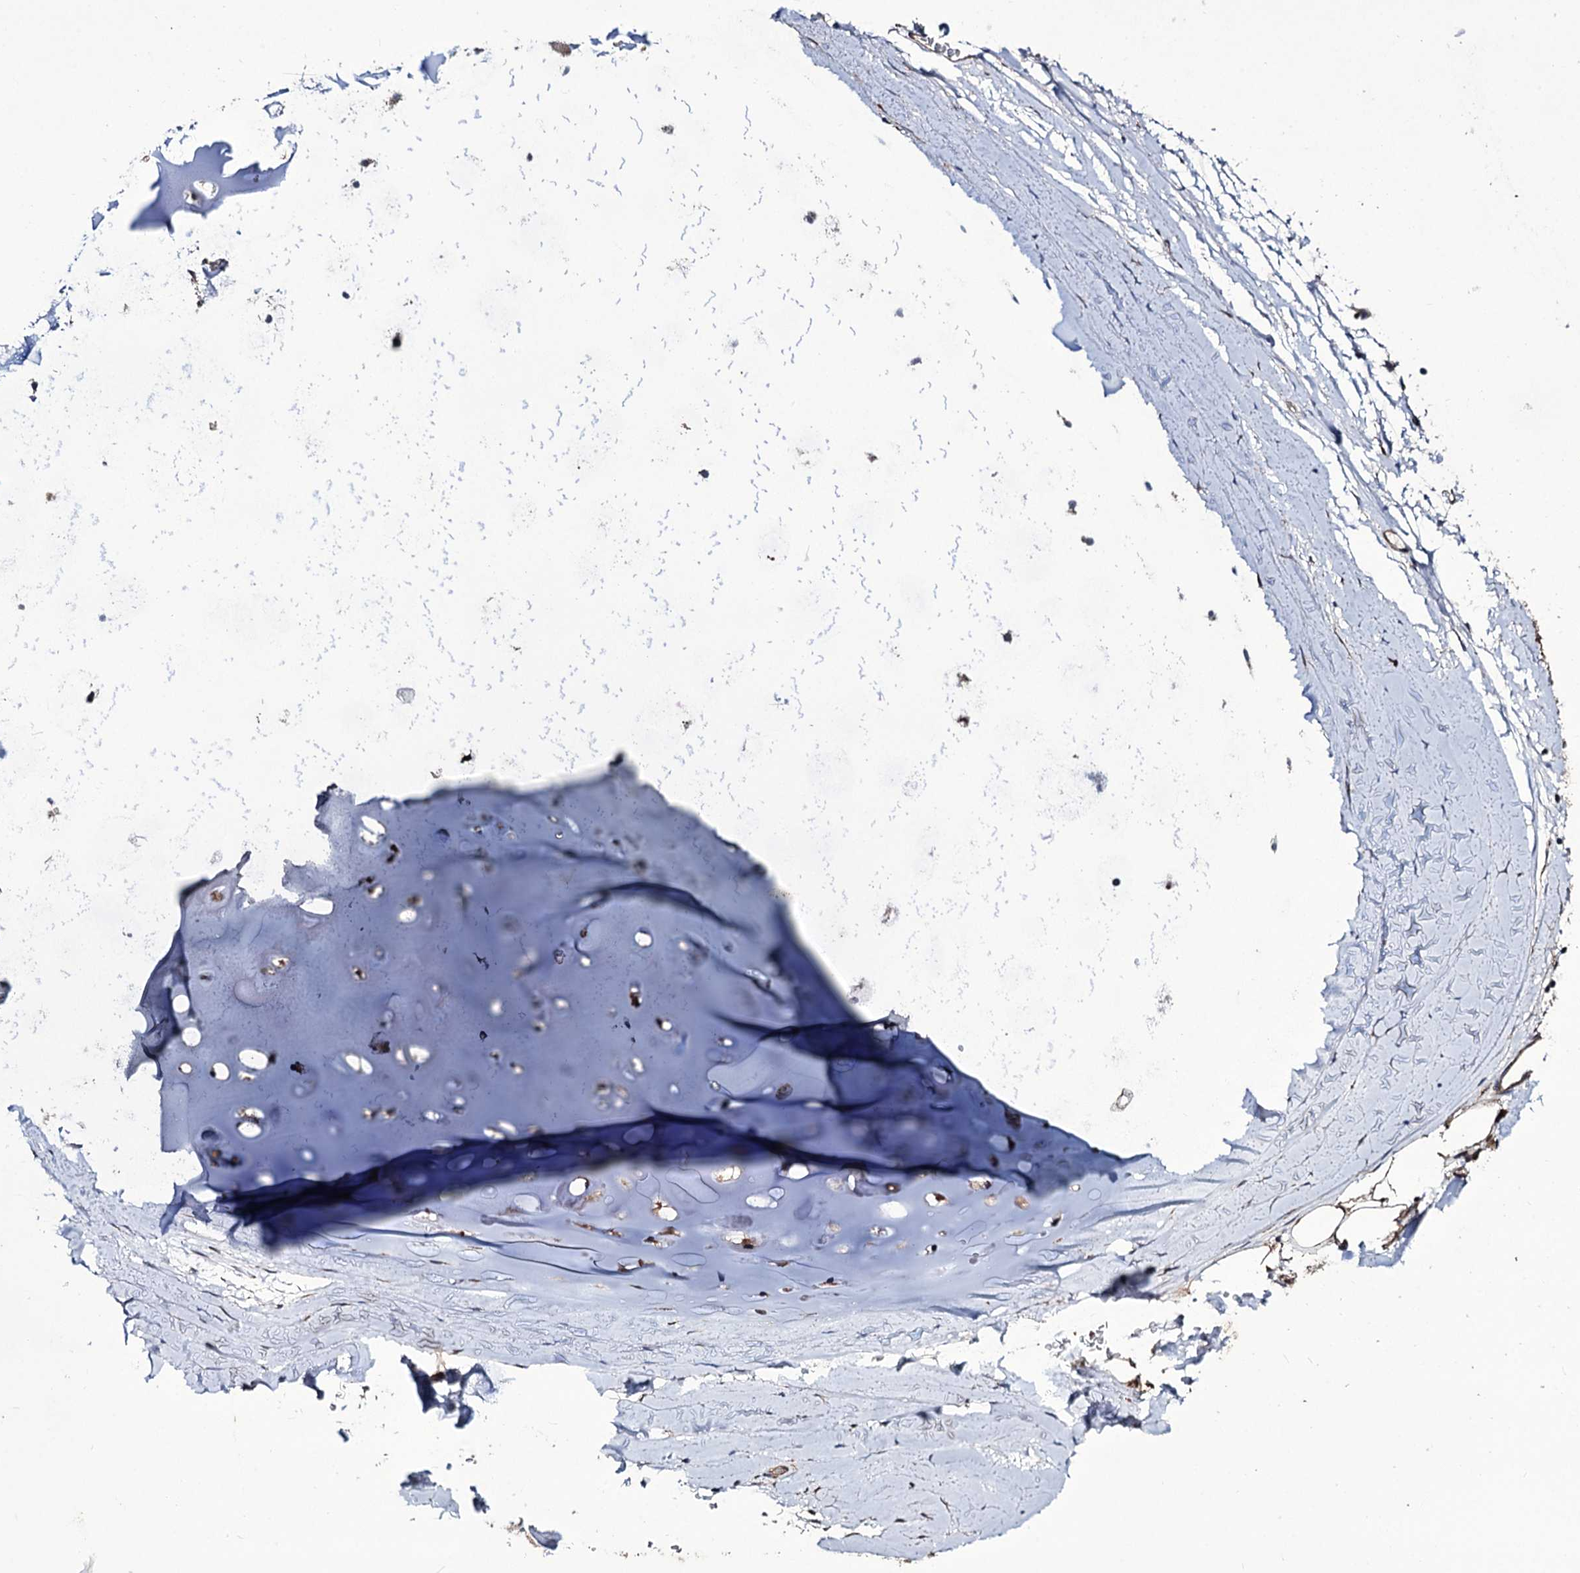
{"staining": {"intensity": "weak", "quantity": "25%-75%", "location": "cytoplasmic/membranous,nuclear"}, "tissue": "adipose tissue", "cell_type": "Adipocytes", "image_type": "normal", "snomed": [{"axis": "morphology", "description": "Normal tissue, NOS"}, {"axis": "topography", "description": "Lymph node"}, {"axis": "topography", "description": "Bronchus"}], "caption": "Immunohistochemical staining of unremarkable human adipose tissue demonstrates low levels of weak cytoplasmic/membranous,nuclear staining in about 25%-75% of adipocytes.", "gene": "TUBGCP5", "patient": {"sex": "male", "age": 63}}